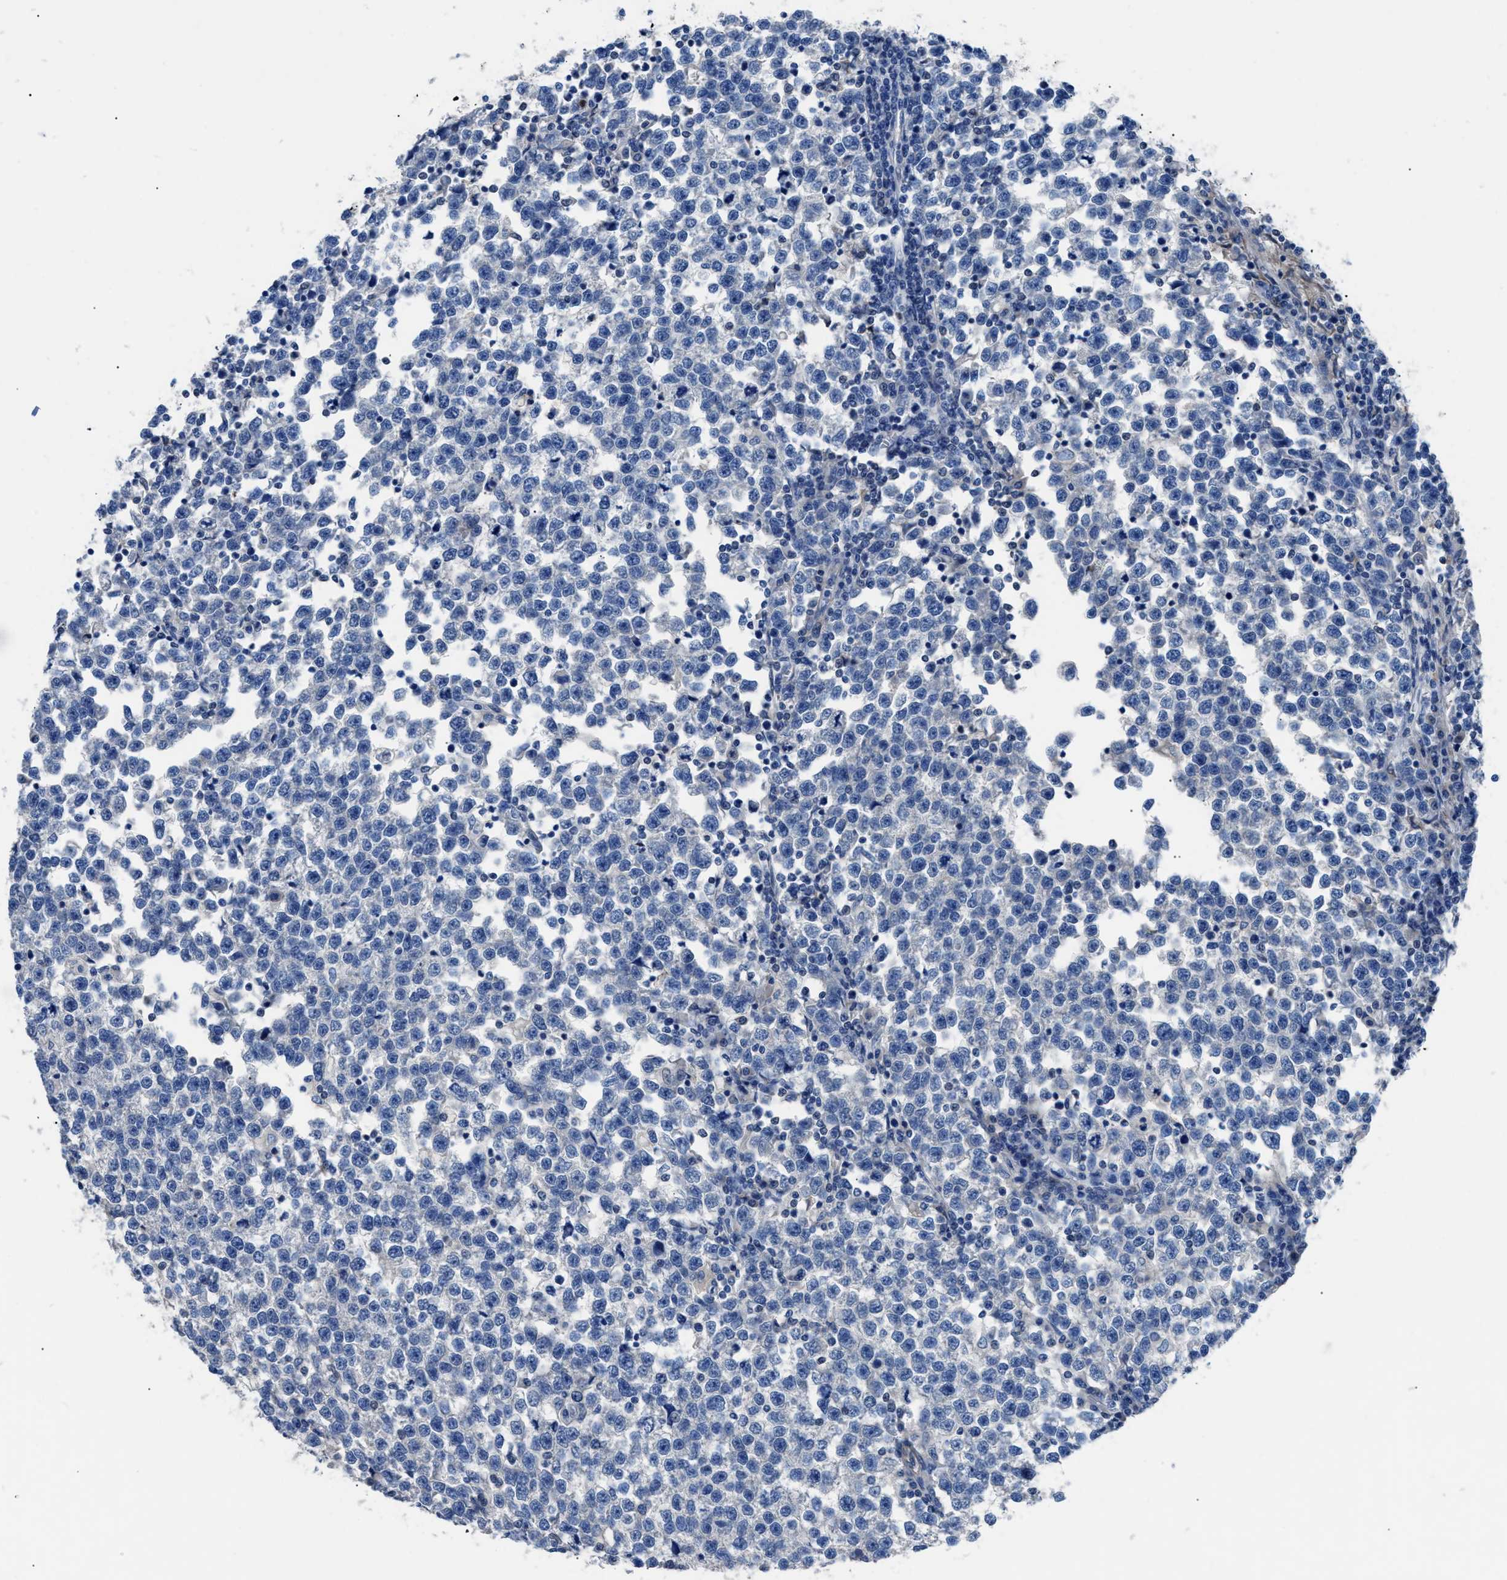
{"staining": {"intensity": "negative", "quantity": "none", "location": "none"}, "tissue": "testis cancer", "cell_type": "Tumor cells", "image_type": "cancer", "snomed": [{"axis": "morphology", "description": "Normal tissue, NOS"}, {"axis": "morphology", "description": "Seminoma, NOS"}, {"axis": "topography", "description": "Testis"}], "caption": "Testis cancer (seminoma) stained for a protein using immunohistochemistry exhibits no staining tumor cells.", "gene": "ITPR1", "patient": {"sex": "male", "age": 43}}